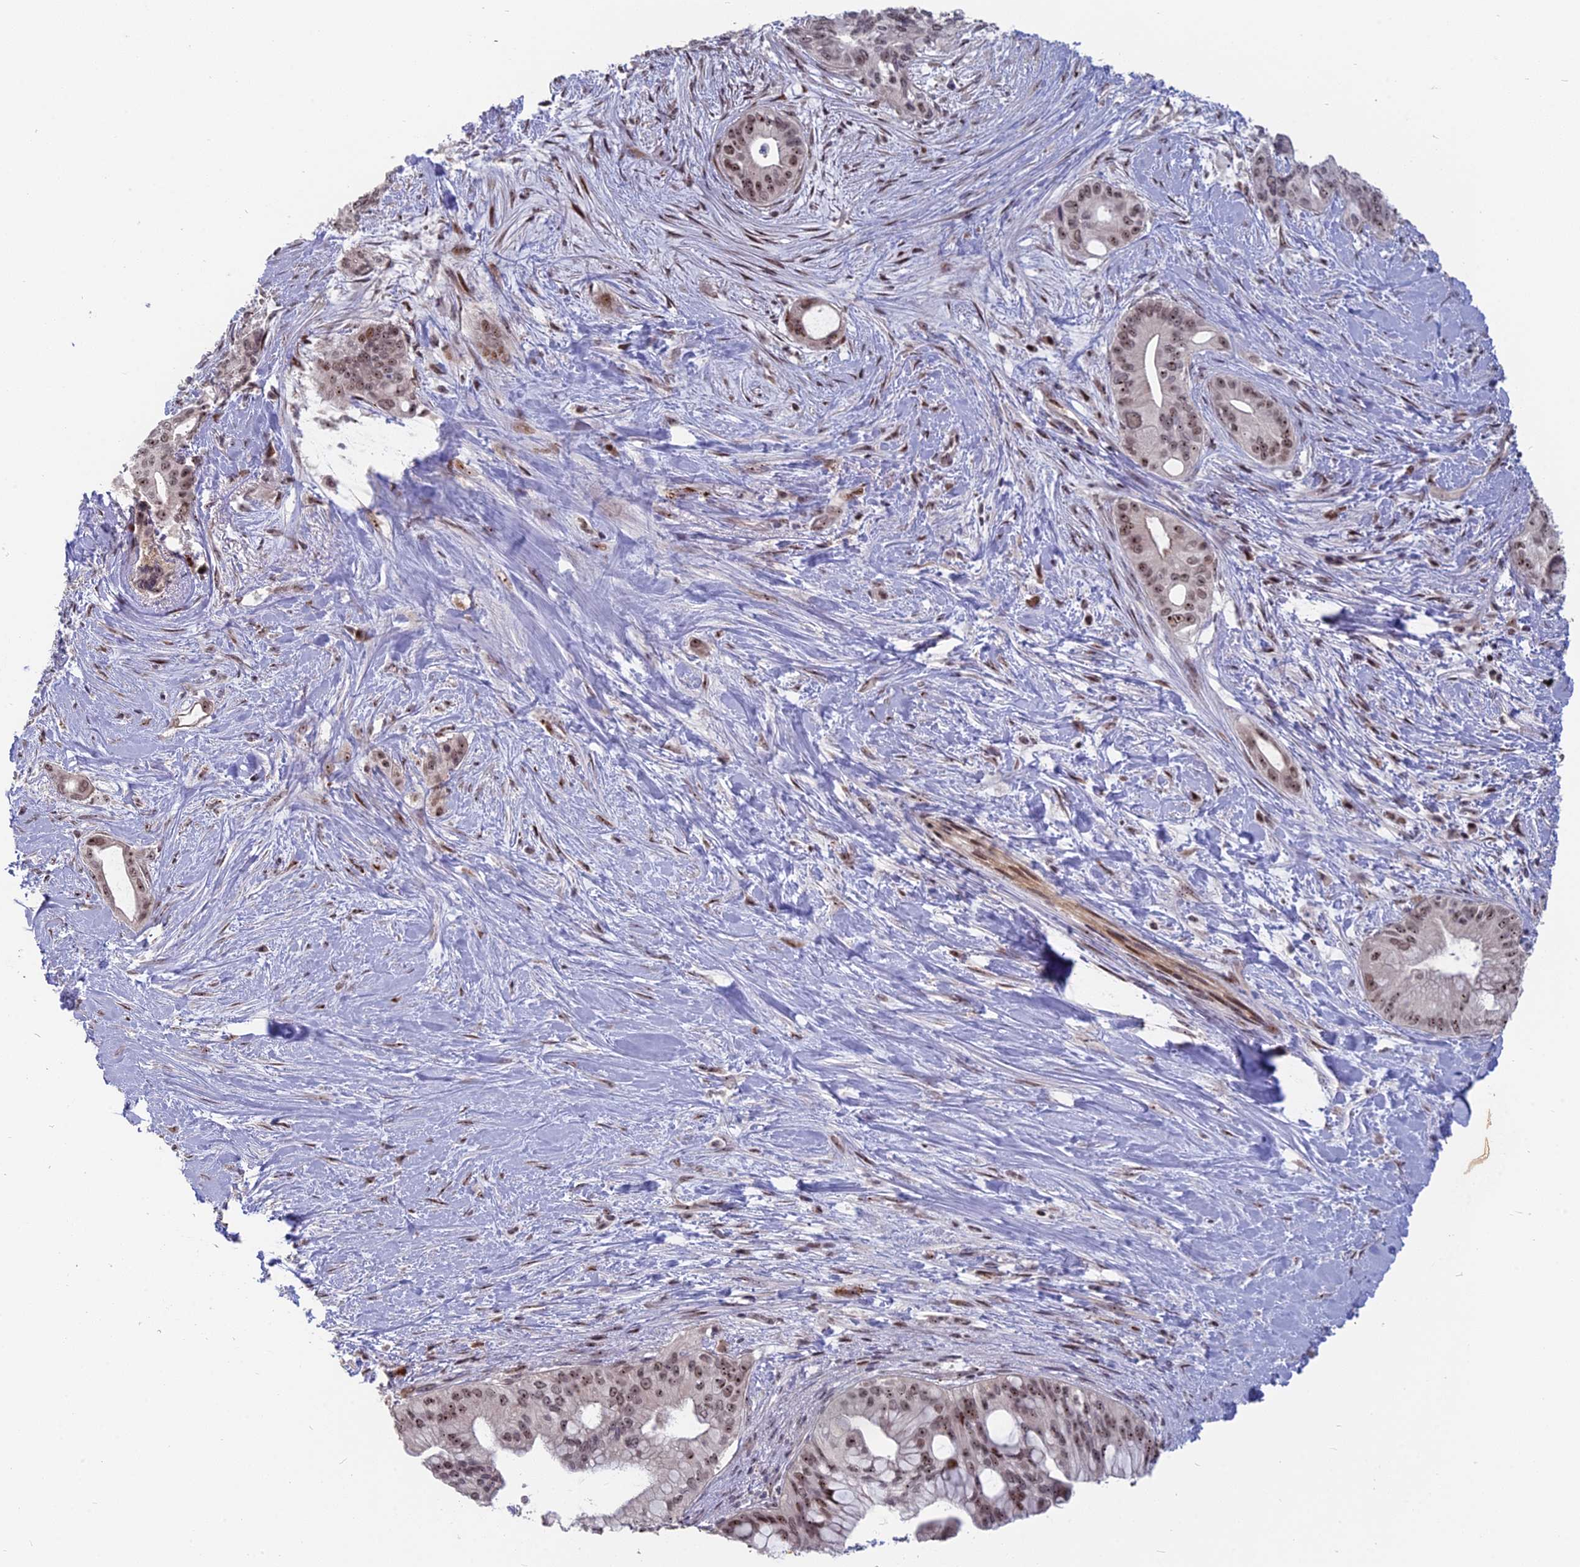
{"staining": {"intensity": "moderate", "quantity": ">75%", "location": "nuclear"}, "tissue": "pancreatic cancer", "cell_type": "Tumor cells", "image_type": "cancer", "snomed": [{"axis": "morphology", "description": "Adenocarcinoma, NOS"}, {"axis": "topography", "description": "Pancreas"}], "caption": "IHC staining of pancreatic cancer, which demonstrates medium levels of moderate nuclear positivity in about >75% of tumor cells indicating moderate nuclear protein expression. The staining was performed using DAB (brown) for protein detection and nuclei were counterstained in hematoxylin (blue).", "gene": "FAM131A", "patient": {"sex": "male", "age": 46}}